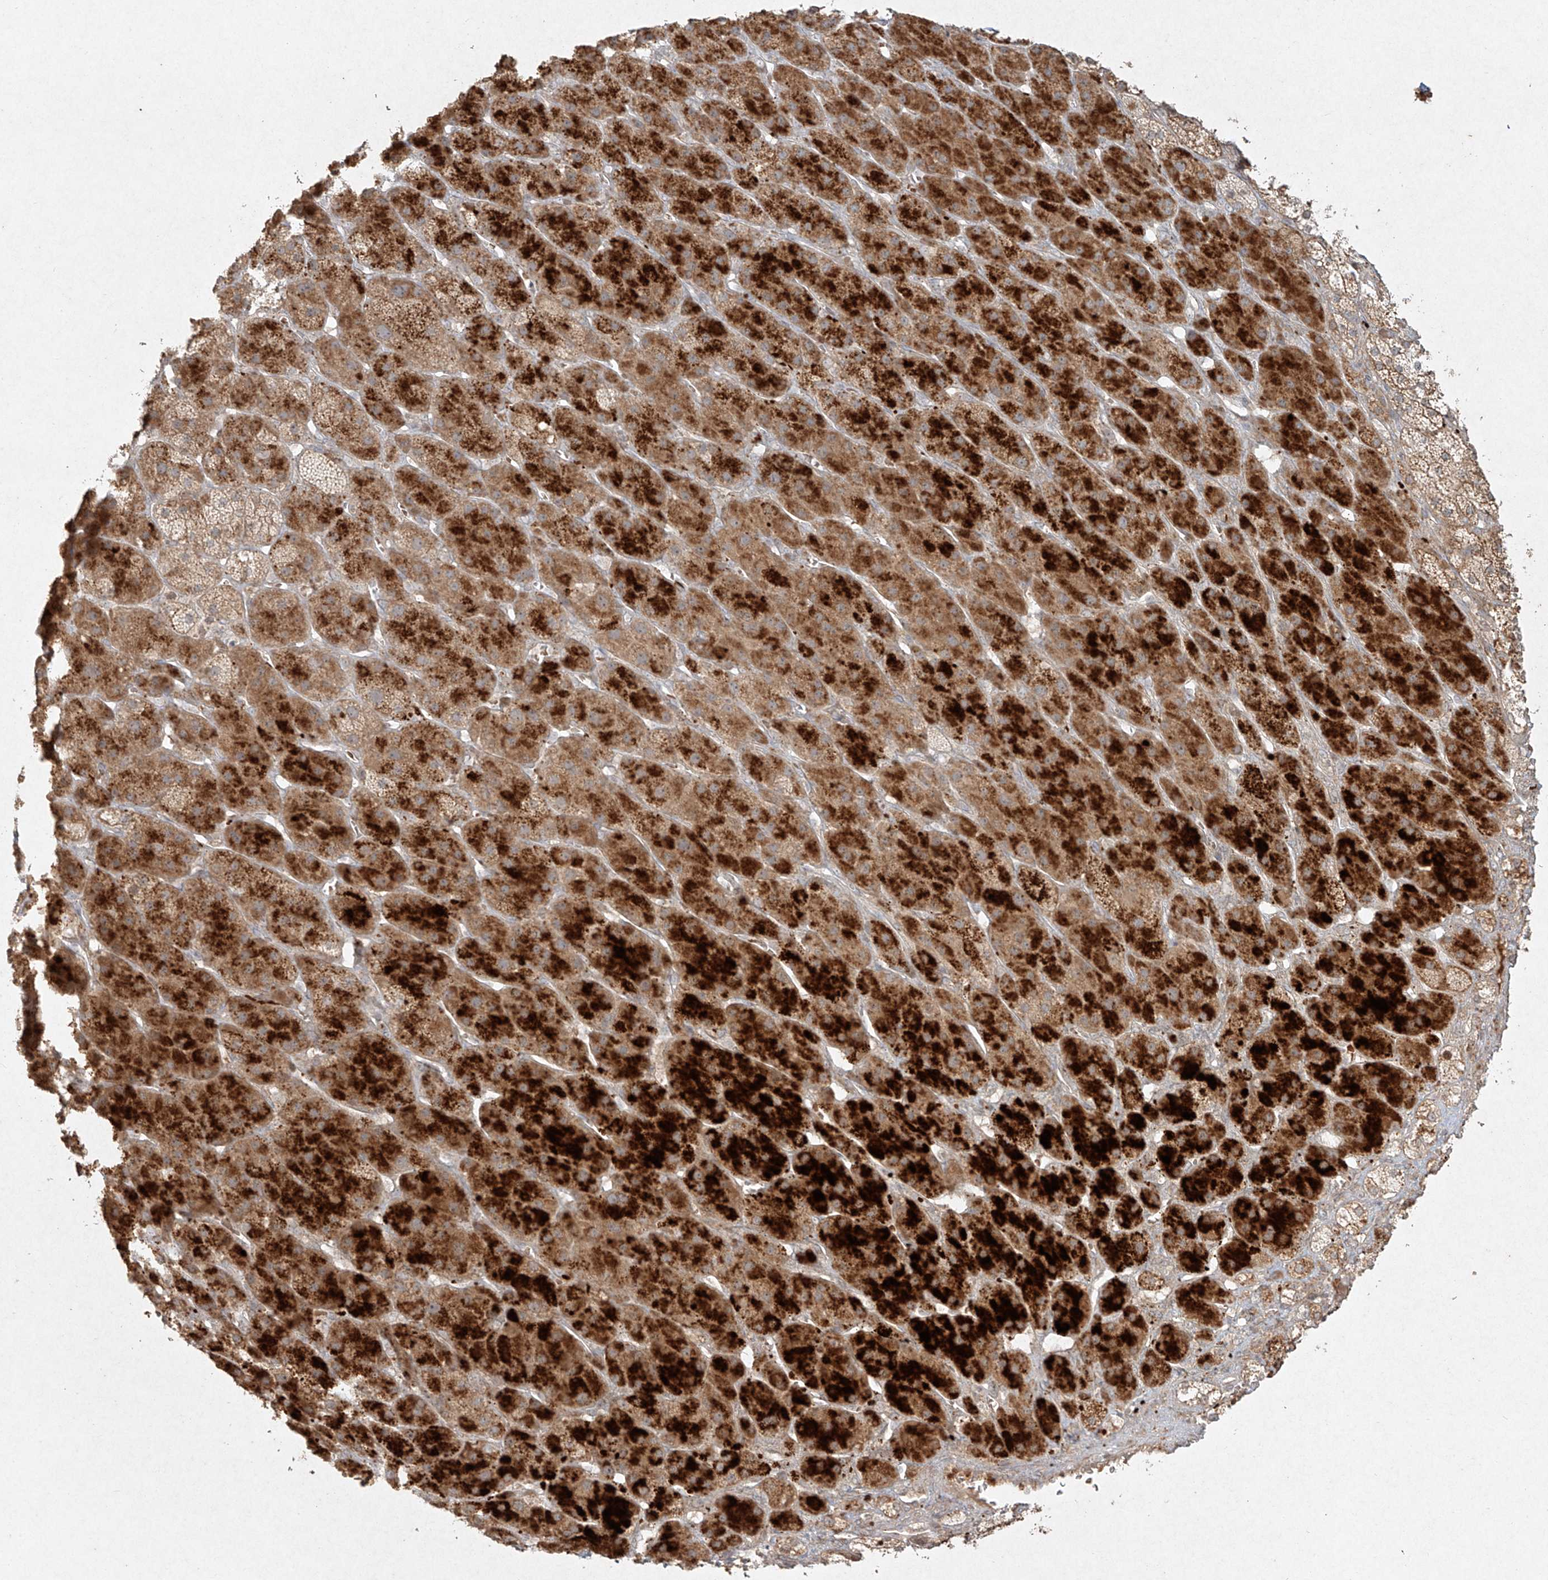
{"staining": {"intensity": "strong", "quantity": "25%-75%", "location": "cytoplasmic/membranous"}, "tissue": "adrenal gland", "cell_type": "Glandular cells", "image_type": "normal", "snomed": [{"axis": "morphology", "description": "Normal tissue, NOS"}, {"axis": "topography", "description": "Adrenal gland"}], "caption": "The image shows staining of unremarkable adrenal gland, revealing strong cytoplasmic/membranous protein expression (brown color) within glandular cells.", "gene": "CYYR1", "patient": {"sex": "male", "age": 61}}